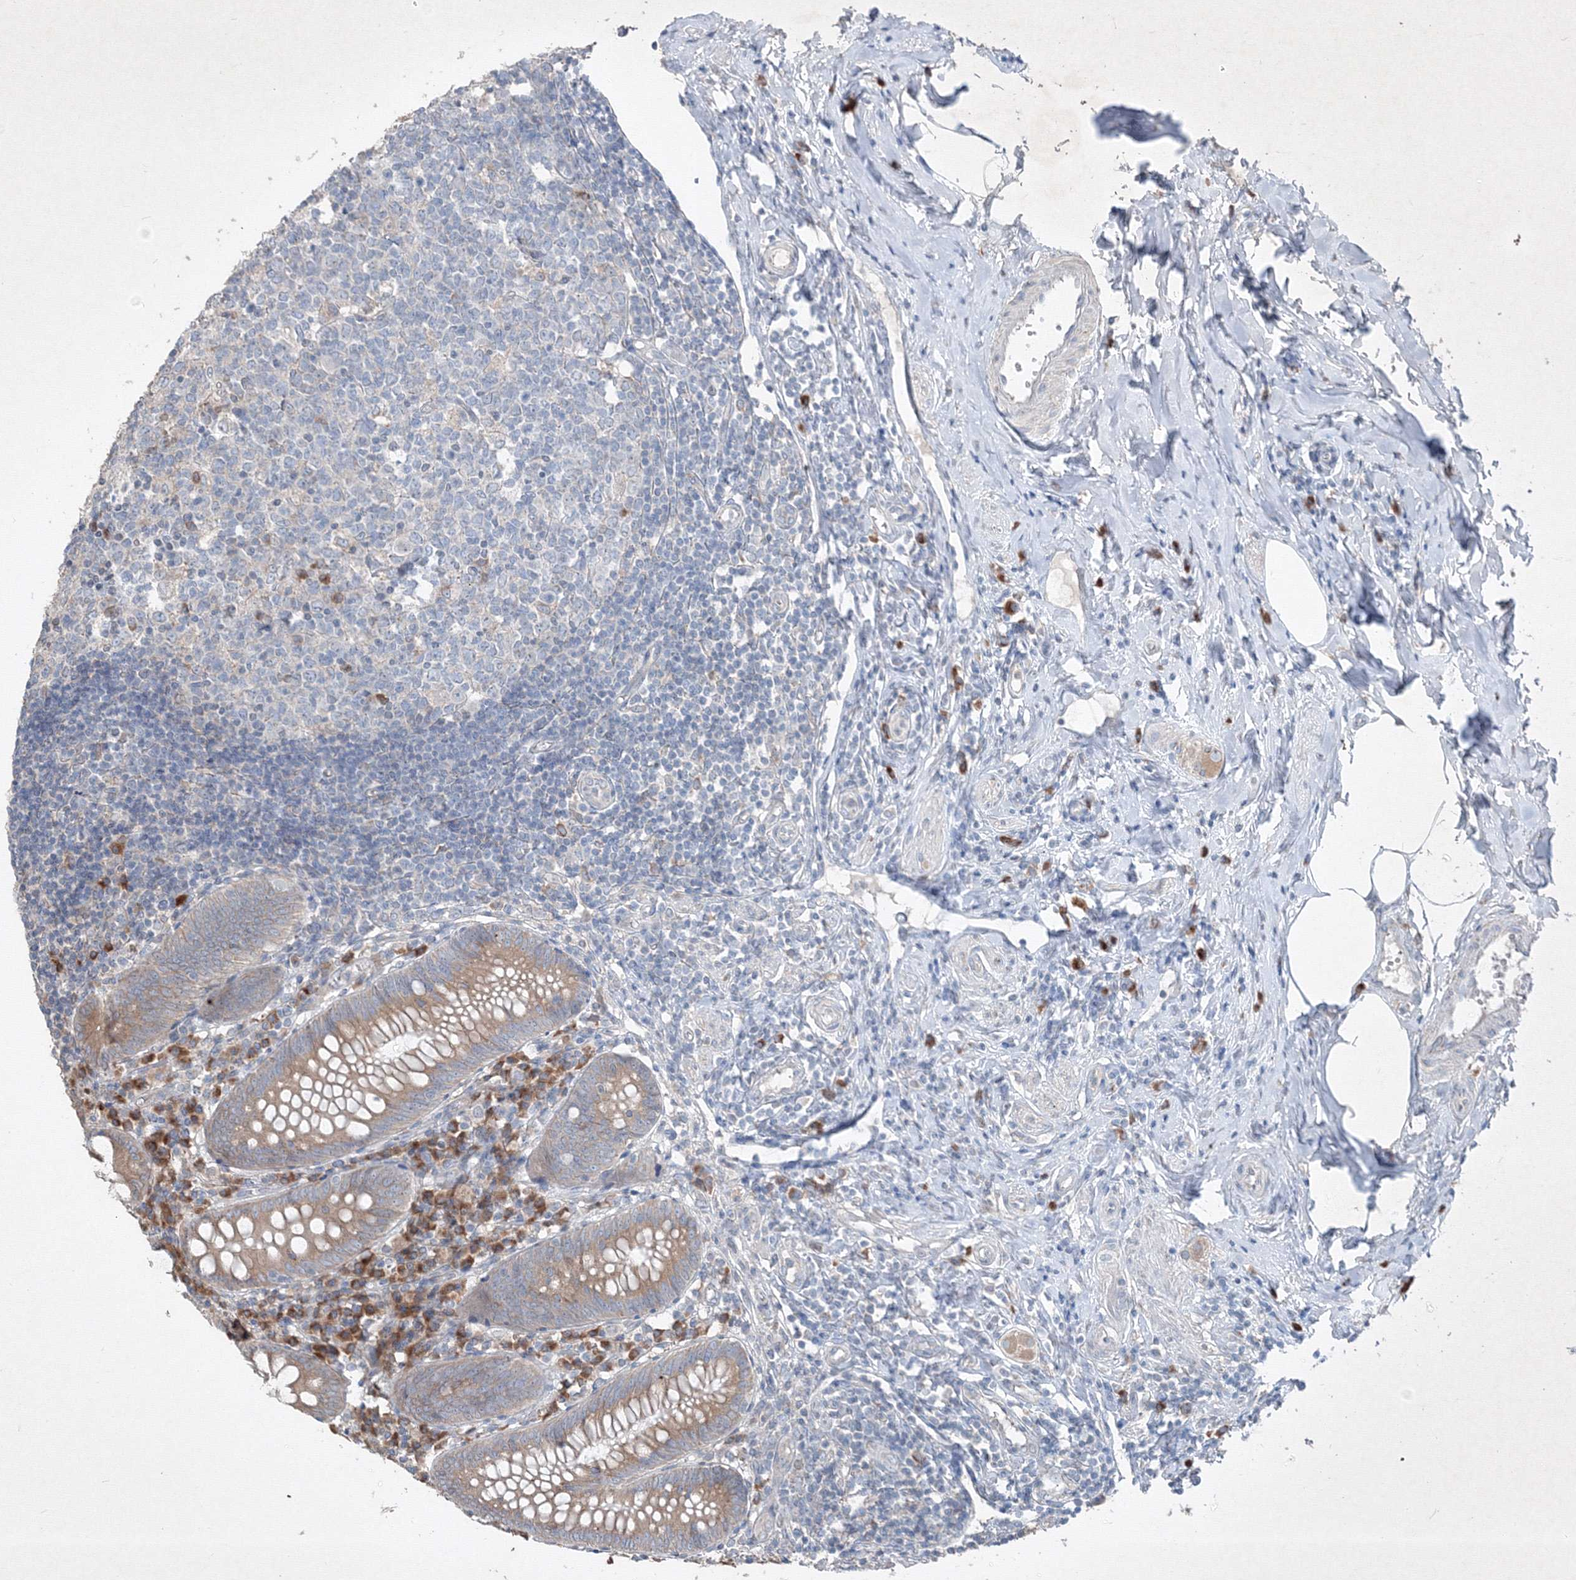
{"staining": {"intensity": "moderate", "quantity": ">75%", "location": "cytoplasmic/membranous"}, "tissue": "appendix", "cell_type": "Glandular cells", "image_type": "normal", "snomed": [{"axis": "morphology", "description": "Normal tissue, NOS"}, {"axis": "topography", "description": "Appendix"}], "caption": "A medium amount of moderate cytoplasmic/membranous expression is identified in about >75% of glandular cells in unremarkable appendix. (DAB = brown stain, brightfield microscopy at high magnification).", "gene": "IFNAR1", "patient": {"sex": "female", "age": 54}}